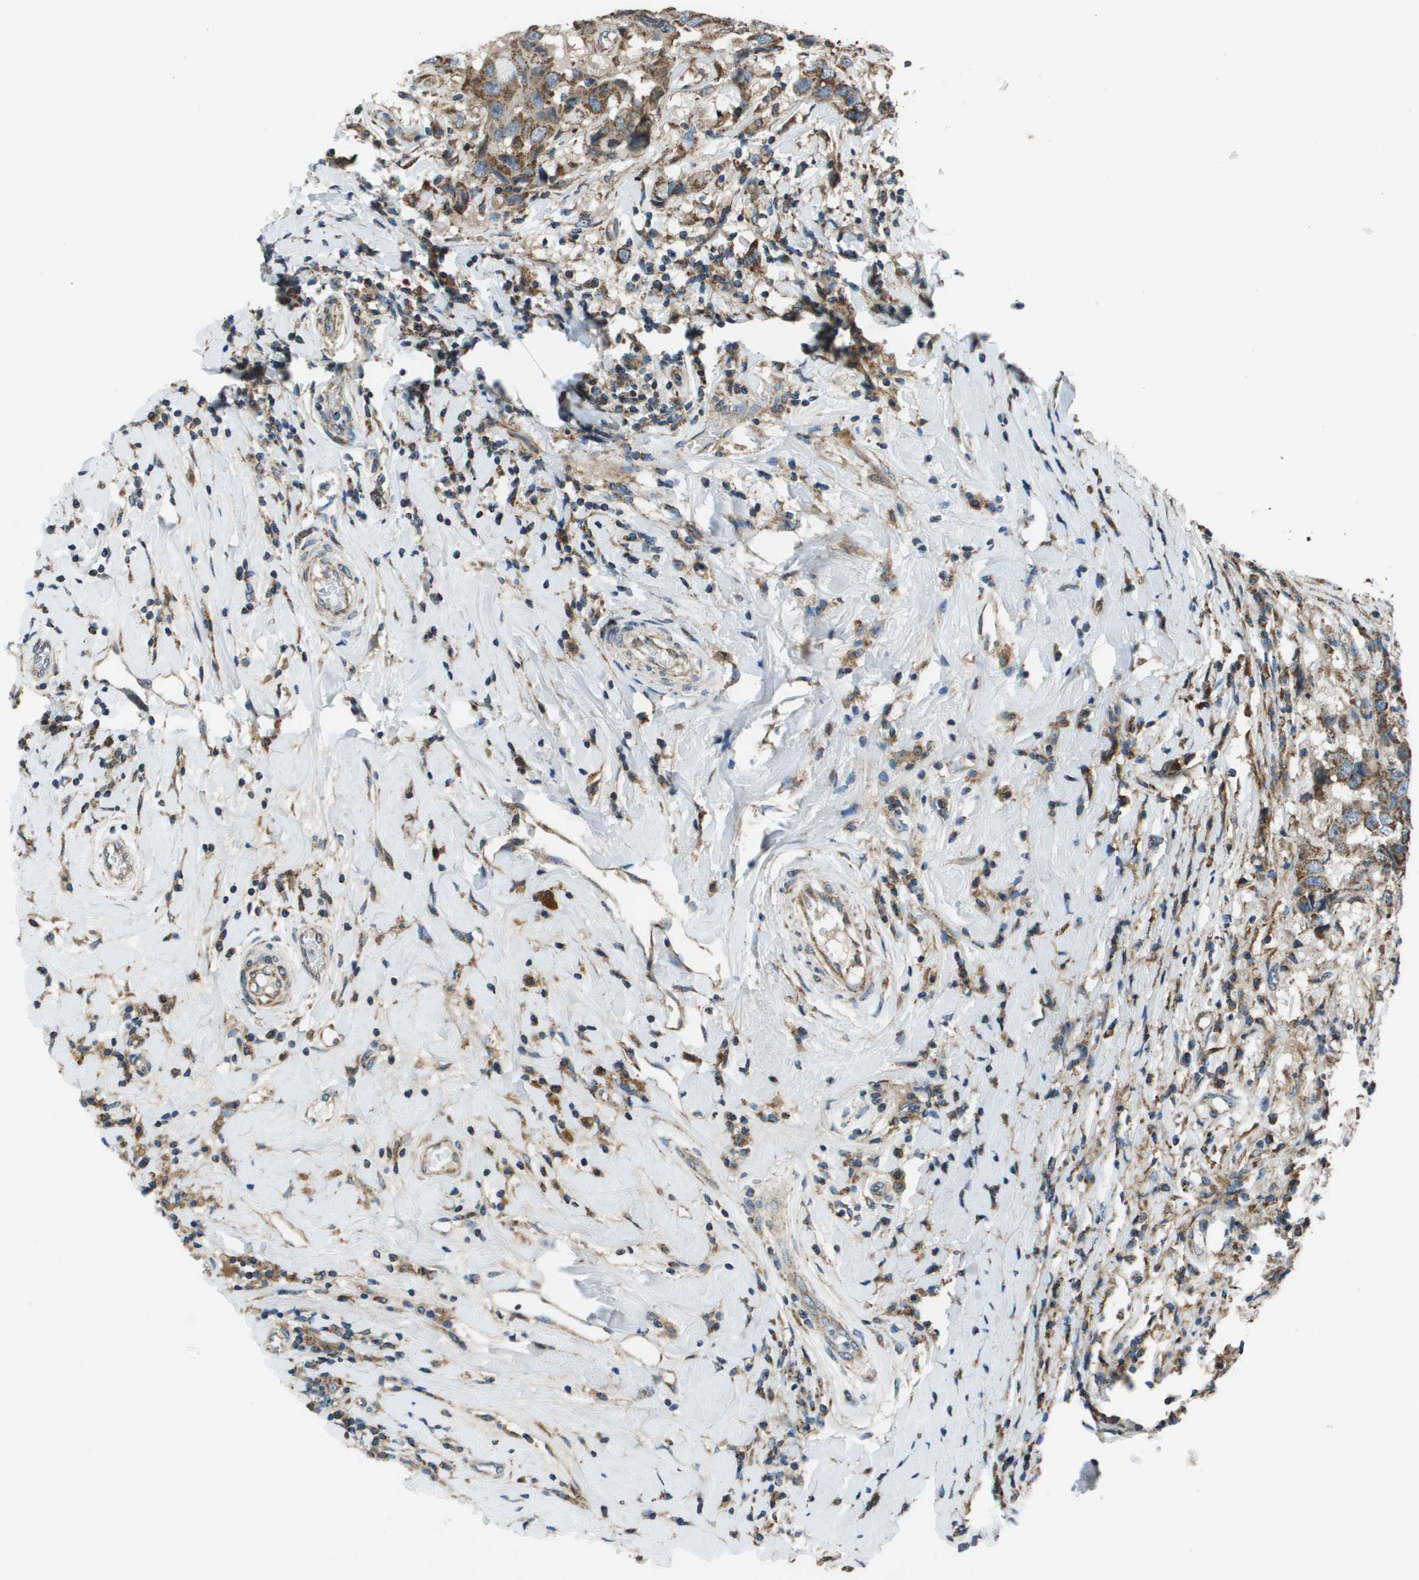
{"staining": {"intensity": "moderate", "quantity": ">75%", "location": "cytoplasmic/membranous"}, "tissue": "breast cancer", "cell_type": "Tumor cells", "image_type": "cancer", "snomed": [{"axis": "morphology", "description": "Duct carcinoma"}, {"axis": "topography", "description": "Breast"}], "caption": "Intraductal carcinoma (breast) tissue reveals moderate cytoplasmic/membranous expression in about >75% of tumor cells The staining was performed using DAB (3,3'-diaminobenzidine), with brown indicating positive protein expression. Nuclei are stained blue with hematoxylin.", "gene": "TMEM51", "patient": {"sex": "female", "age": 27}}